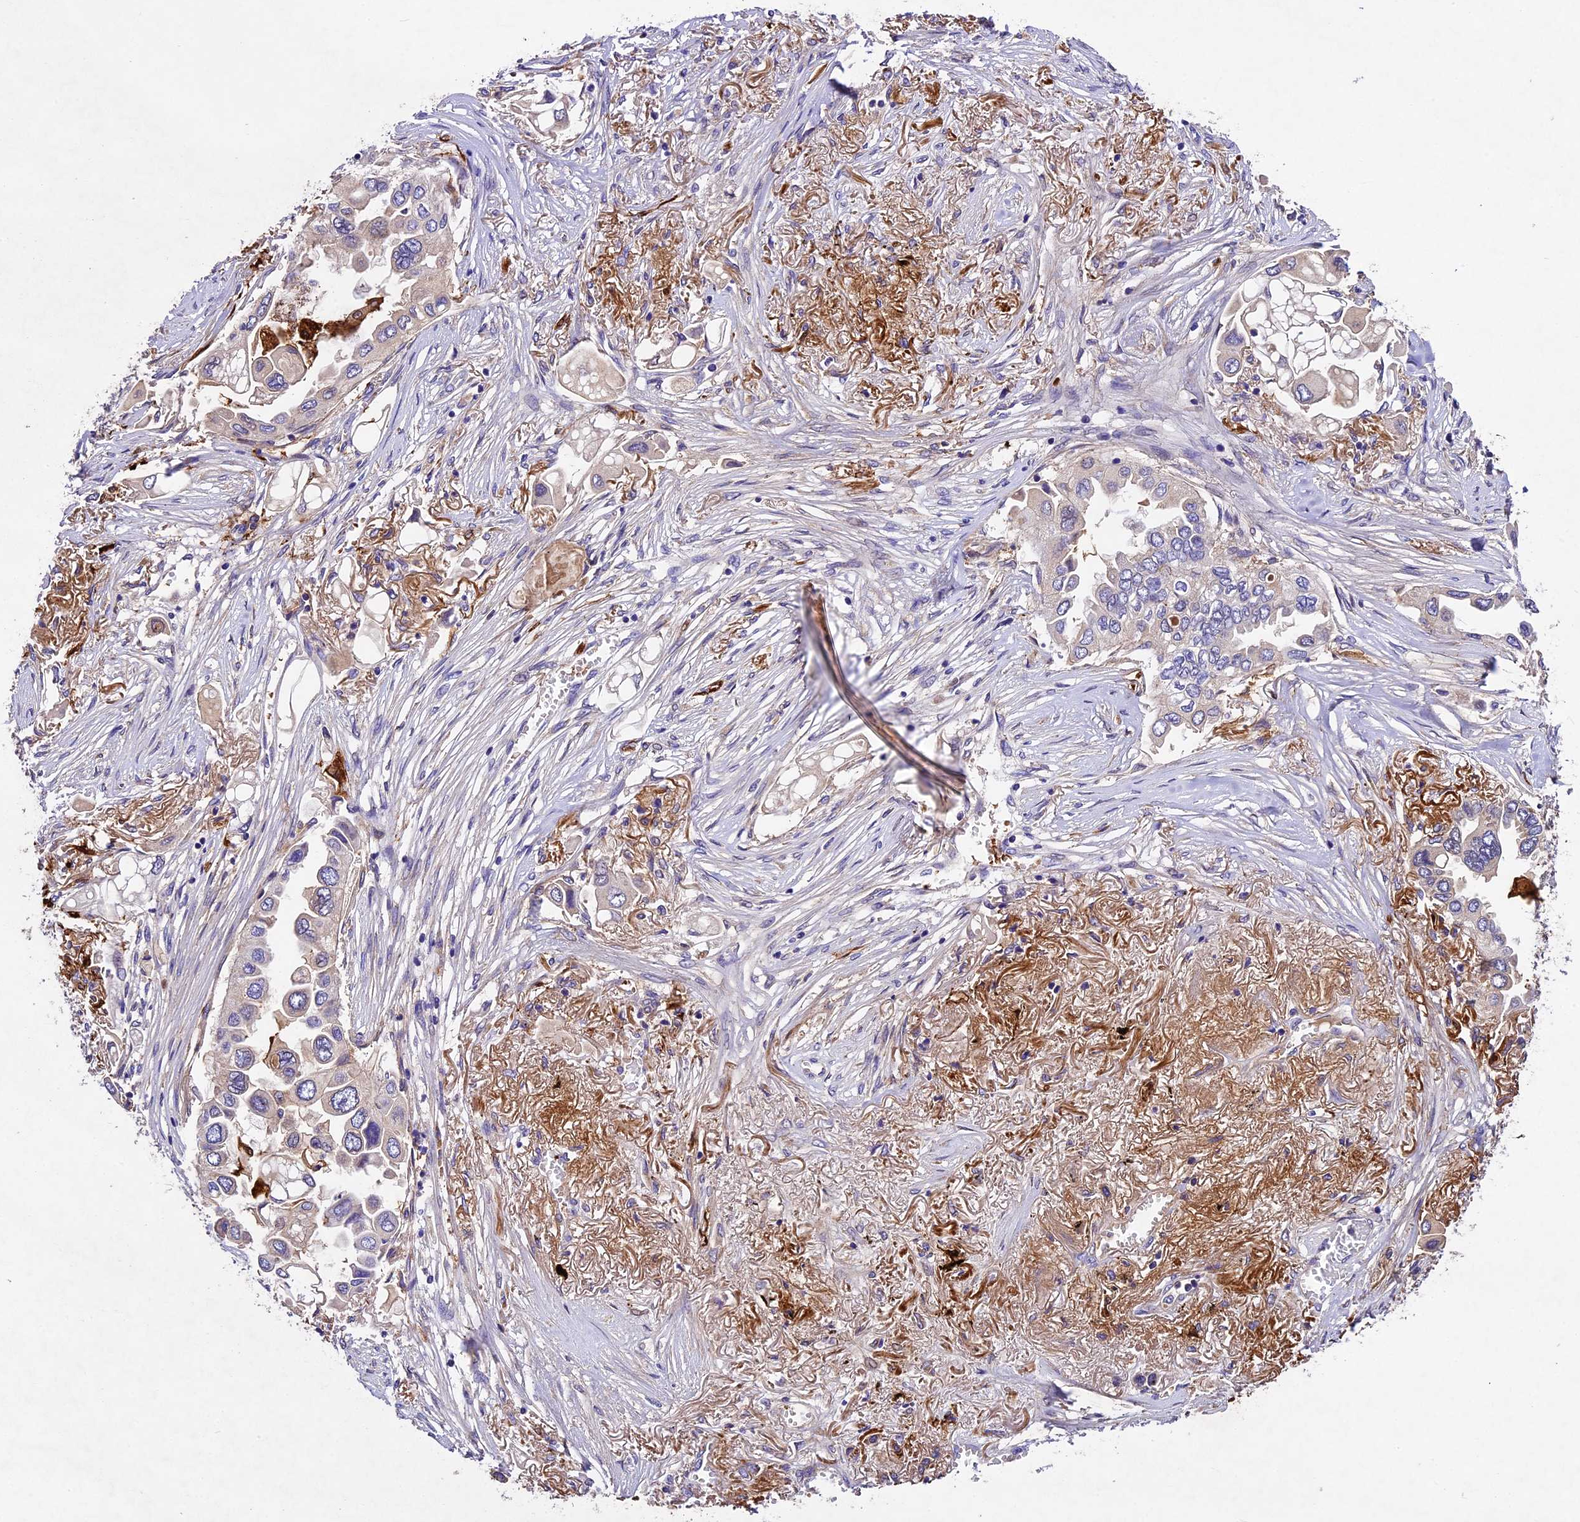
{"staining": {"intensity": "weak", "quantity": "<25%", "location": "cytoplasmic/membranous"}, "tissue": "lung cancer", "cell_type": "Tumor cells", "image_type": "cancer", "snomed": [{"axis": "morphology", "description": "Adenocarcinoma, NOS"}, {"axis": "topography", "description": "Lung"}], "caption": "High power microscopy image of an IHC photomicrograph of lung cancer (adenocarcinoma), revealing no significant expression in tumor cells. (Brightfield microscopy of DAB immunohistochemistry (IHC) at high magnification).", "gene": "CILP2", "patient": {"sex": "female", "age": 76}}